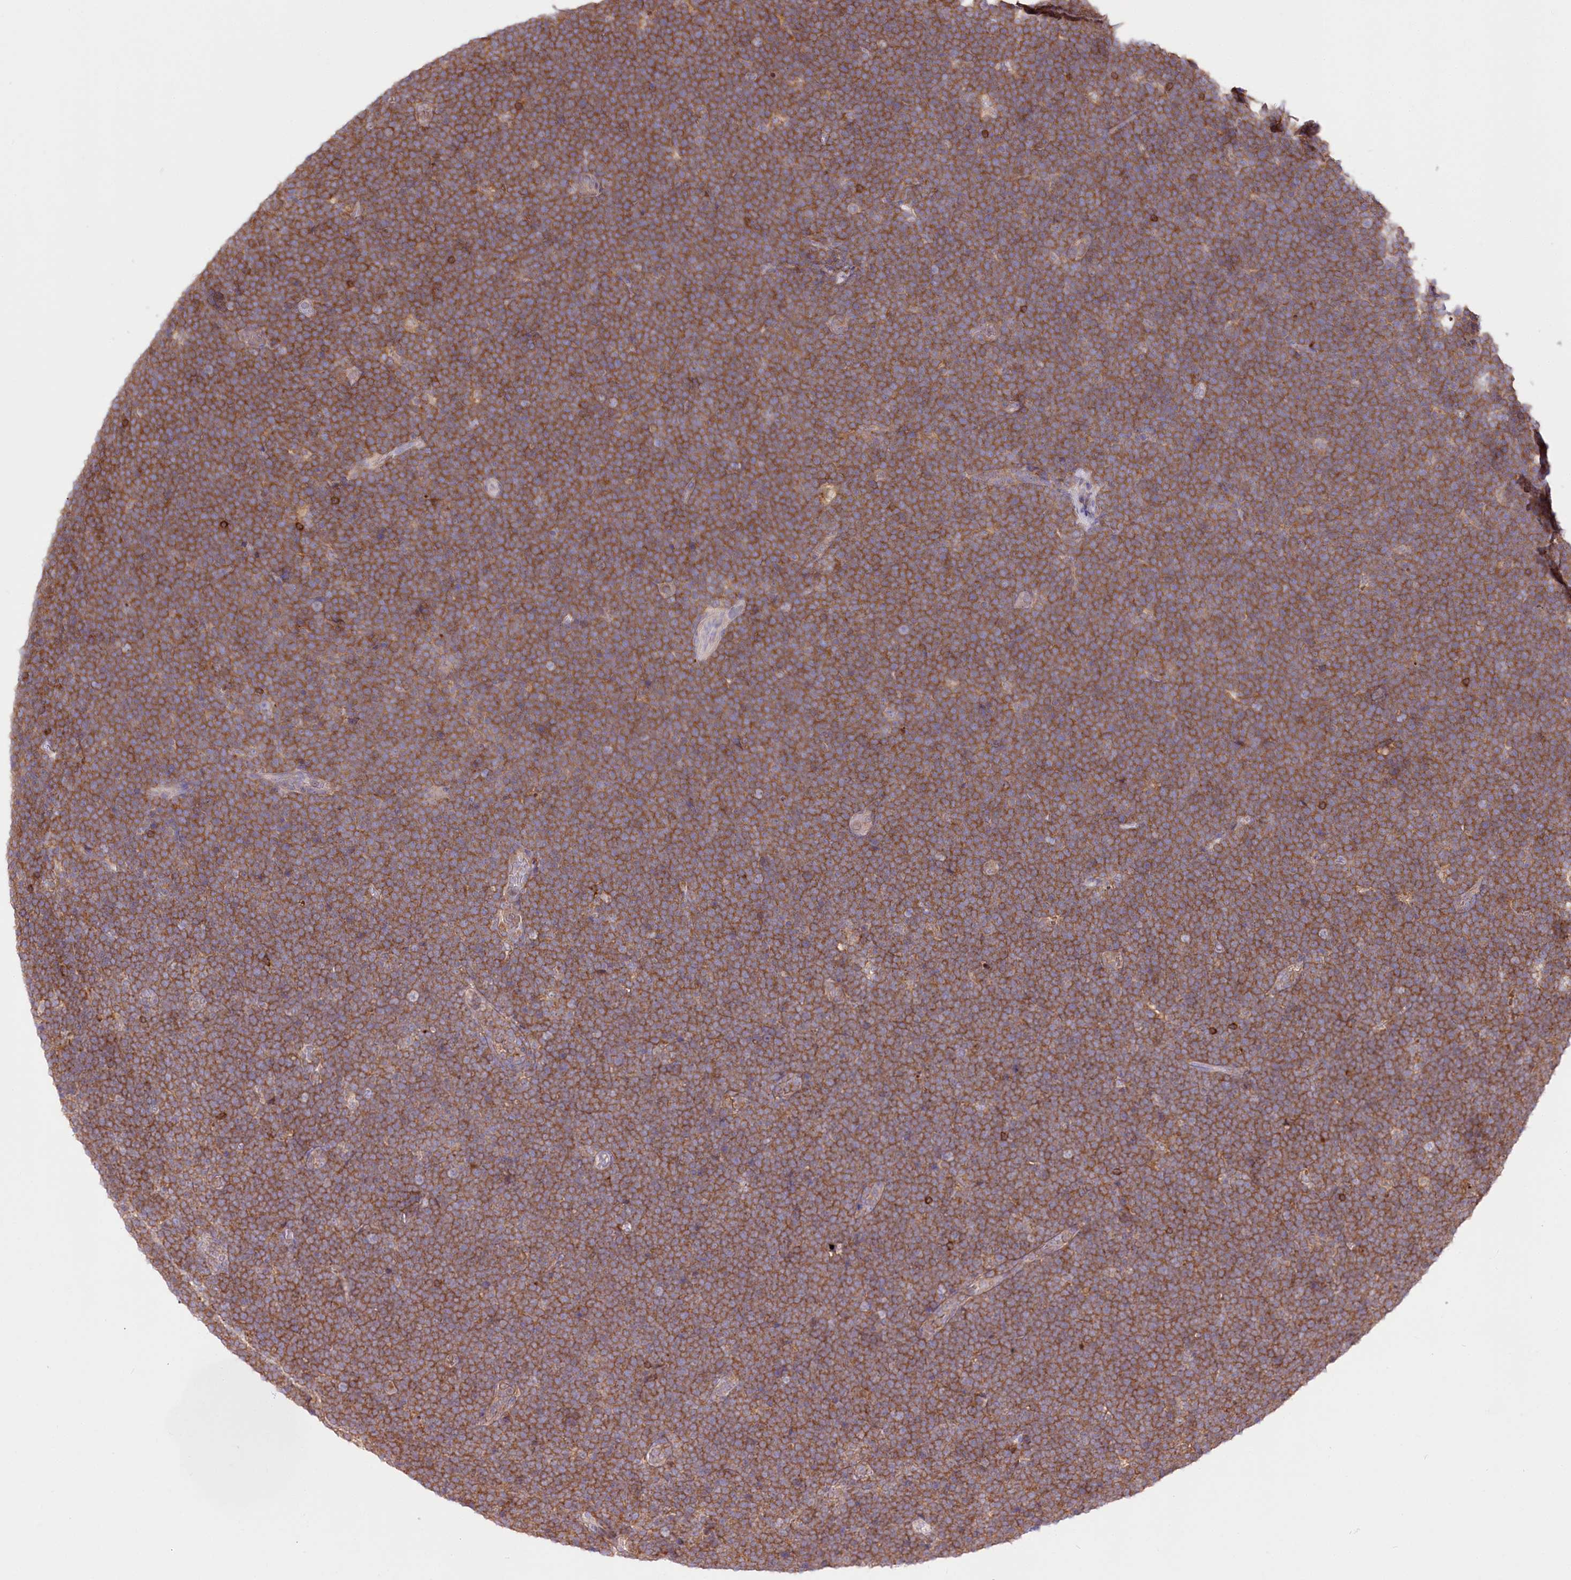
{"staining": {"intensity": "moderate", "quantity": ">75%", "location": "cytoplasmic/membranous"}, "tissue": "lymphoma", "cell_type": "Tumor cells", "image_type": "cancer", "snomed": [{"axis": "morphology", "description": "Malignant lymphoma, non-Hodgkin's type, High grade"}, {"axis": "topography", "description": "Lymph node"}], "caption": "Protein expression by IHC reveals moderate cytoplasmic/membranous expression in about >75% of tumor cells in lymphoma. (DAB (3,3'-diaminobenzidine) IHC with brightfield microscopy, high magnification).", "gene": "UGP2", "patient": {"sex": "male", "age": 13}}